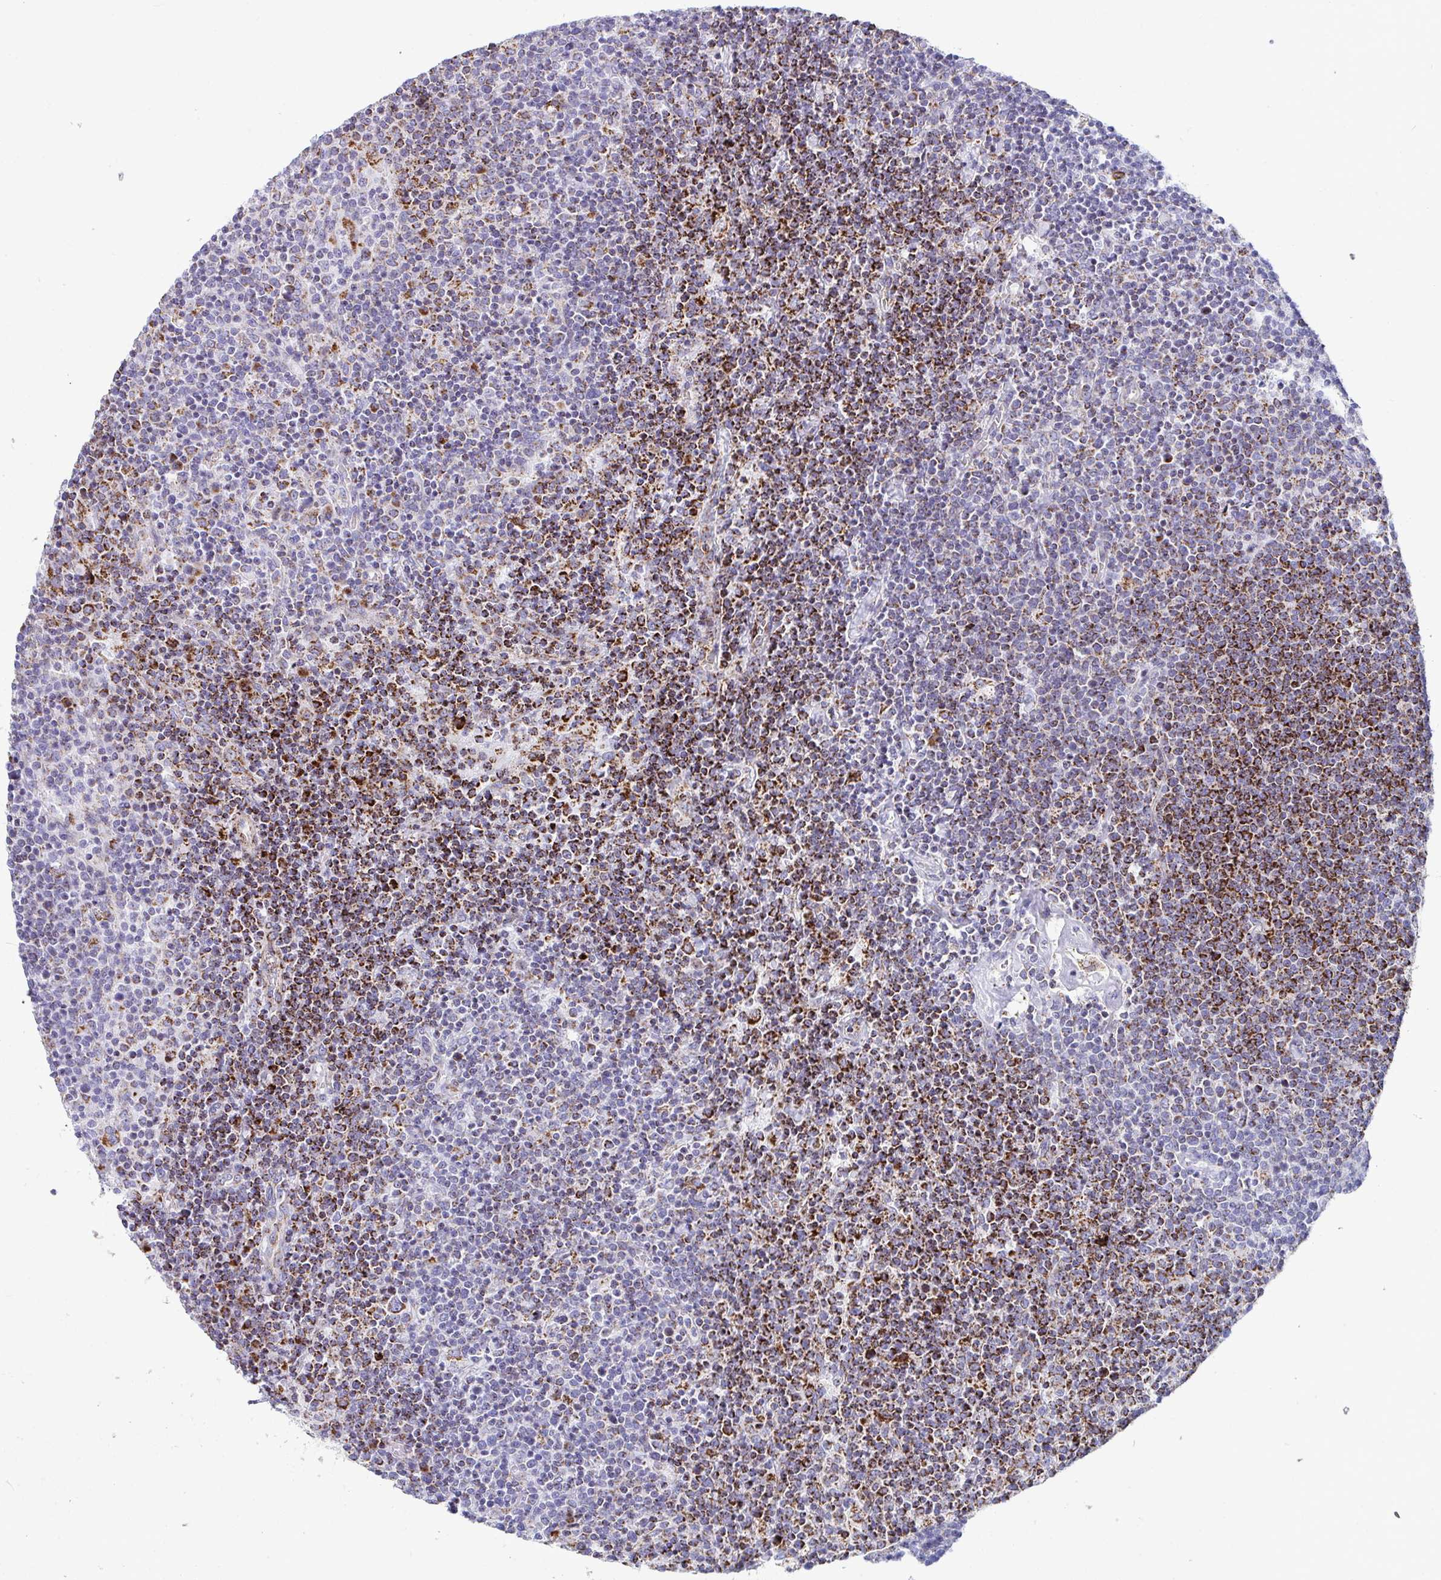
{"staining": {"intensity": "strong", "quantity": "25%-75%", "location": "cytoplasmic/membranous"}, "tissue": "lymphoma", "cell_type": "Tumor cells", "image_type": "cancer", "snomed": [{"axis": "morphology", "description": "Malignant lymphoma, non-Hodgkin's type, High grade"}, {"axis": "topography", "description": "Lymph node"}], "caption": "Immunohistochemical staining of human high-grade malignant lymphoma, non-Hodgkin's type displays strong cytoplasmic/membranous protein positivity in approximately 25%-75% of tumor cells. (DAB IHC with brightfield microscopy, high magnification).", "gene": "ATP5MJ", "patient": {"sex": "male", "age": 61}}